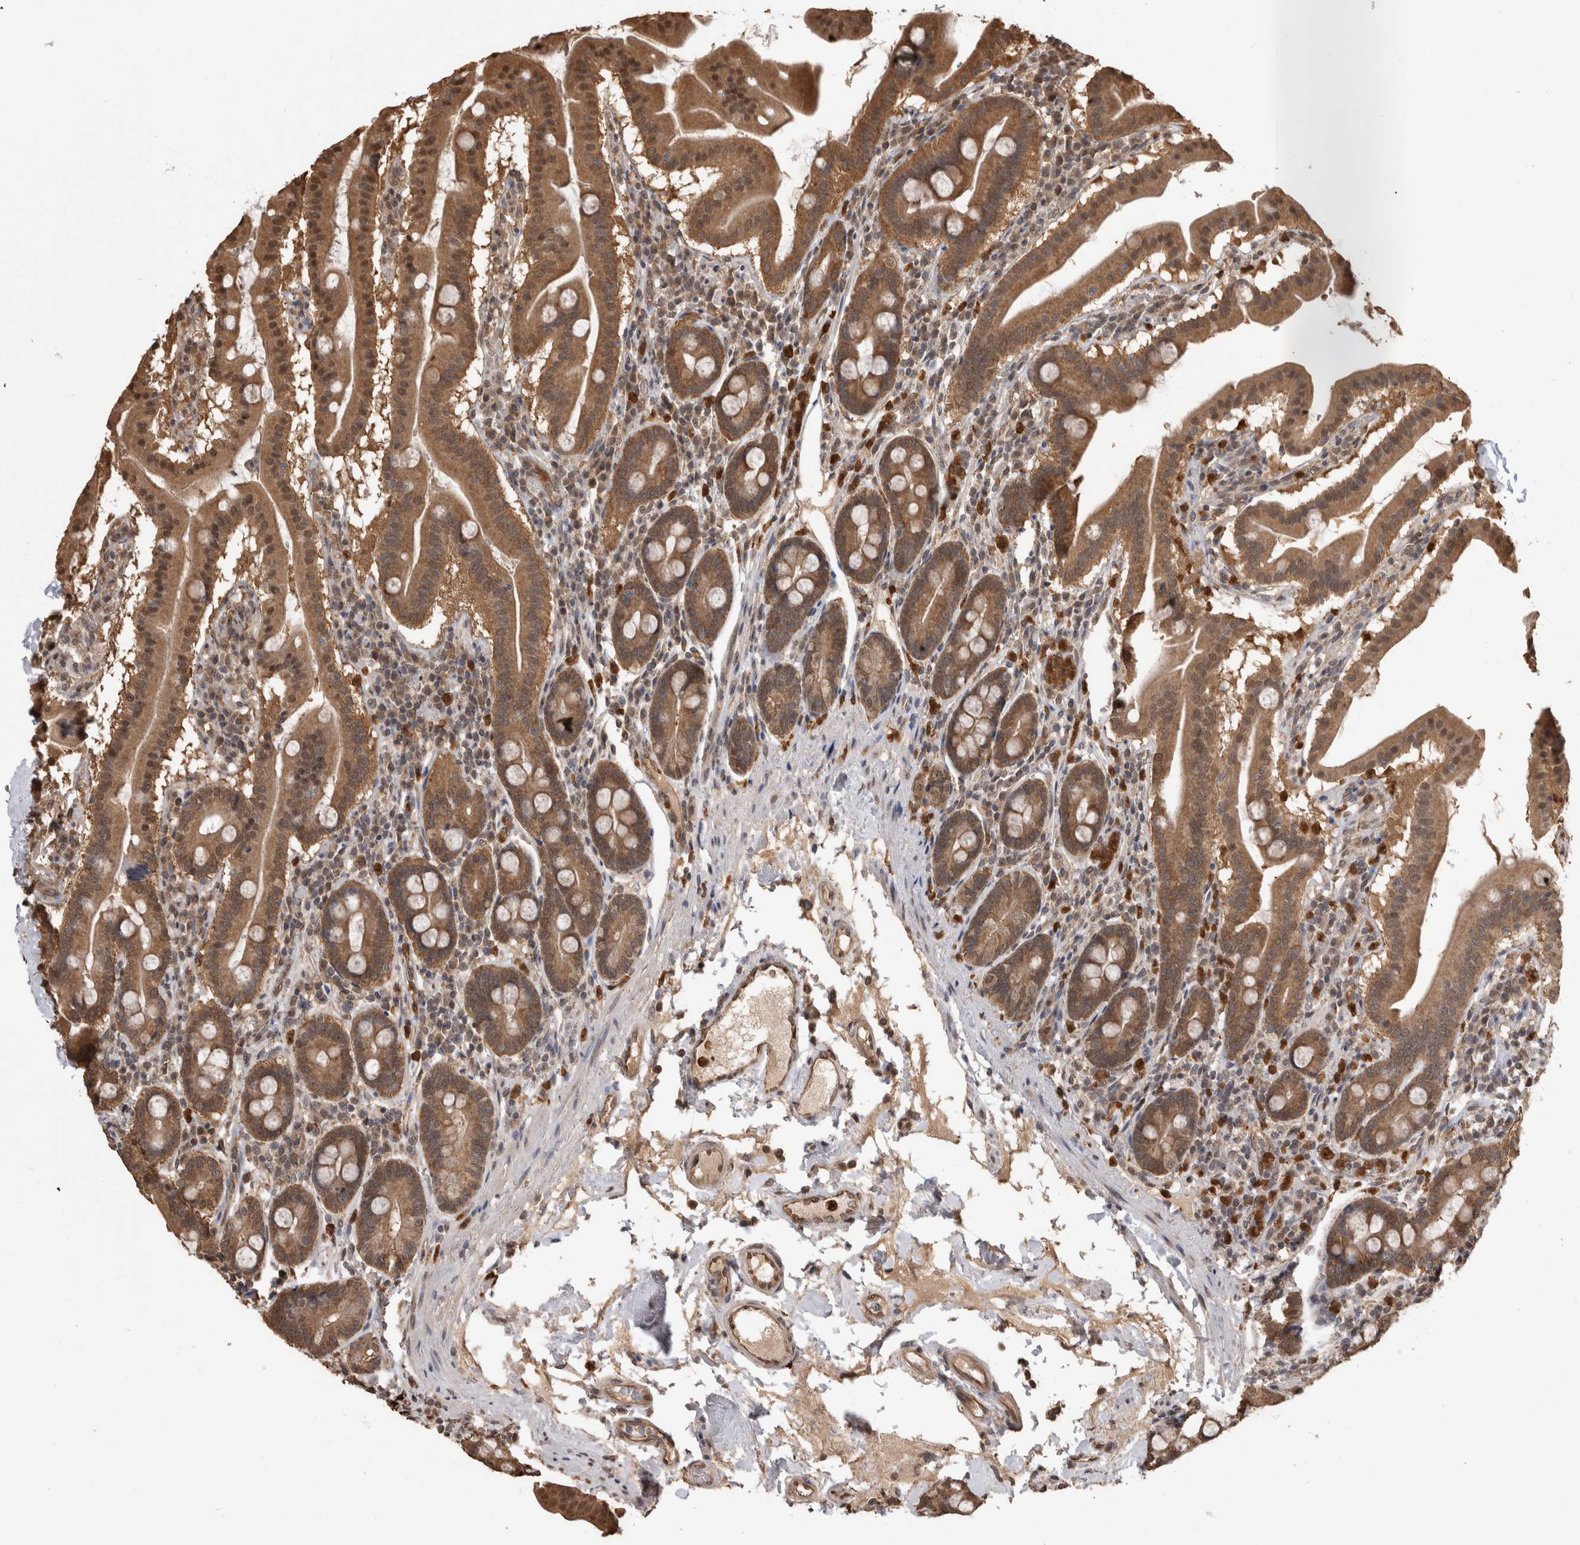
{"staining": {"intensity": "moderate", "quantity": ">75%", "location": "cytoplasmic/membranous,nuclear"}, "tissue": "duodenum", "cell_type": "Glandular cells", "image_type": "normal", "snomed": [{"axis": "morphology", "description": "Normal tissue, NOS"}, {"axis": "morphology", "description": "Adenocarcinoma, NOS"}, {"axis": "topography", "description": "Pancreas"}, {"axis": "topography", "description": "Duodenum"}], "caption": "Immunohistochemistry (DAB (3,3'-diaminobenzidine)) staining of unremarkable human duodenum exhibits moderate cytoplasmic/membranous,nuclear protein positivity in about >75% of glandular cells. Ihc stains the protein of interest in brown and the nuclei are stained blue.", "gene": "PAK4", "patient": {"sex": "male", "age": 50}}